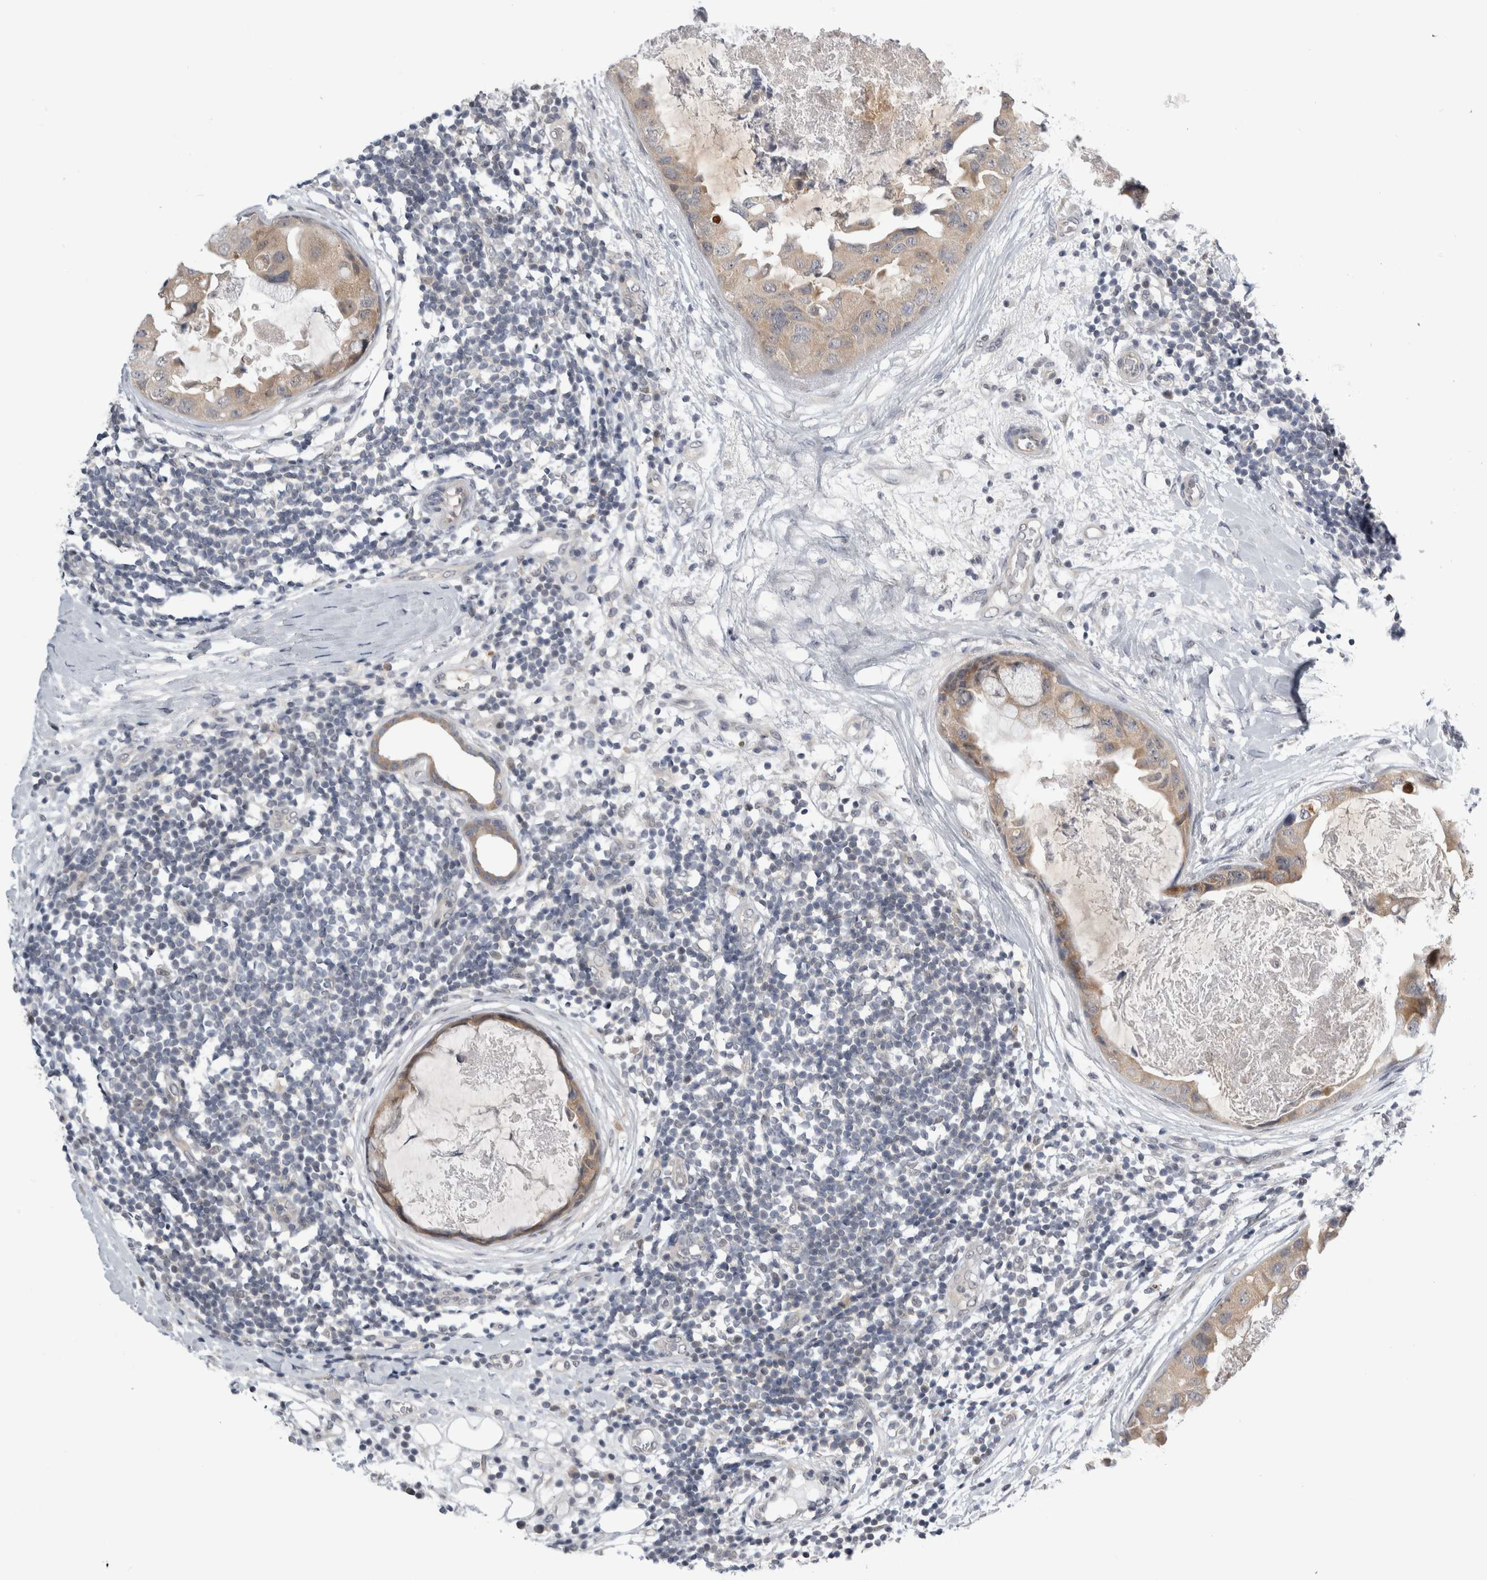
{"staining": {"intensity": "weak", "quantity": ">75%", "location": "cytoplasmic/membranous"}, "tissue": "breast cancer", "cell_type": "Tumor cells", "image_type": "cancer", "snomed": [{"axis": "morphology", "description": "Duct carcinoma"}, {"axis": "topography", "description": "Breast"}], "caption": "Immunohistochemical staining of intraductal carcinoma (breast) exhibits weak cytoplasmic/membranous protein positivity in approximately >75% of tumor cells.", "gene": "PSMB2", "patient": {"sex": "female", "age": 40}}